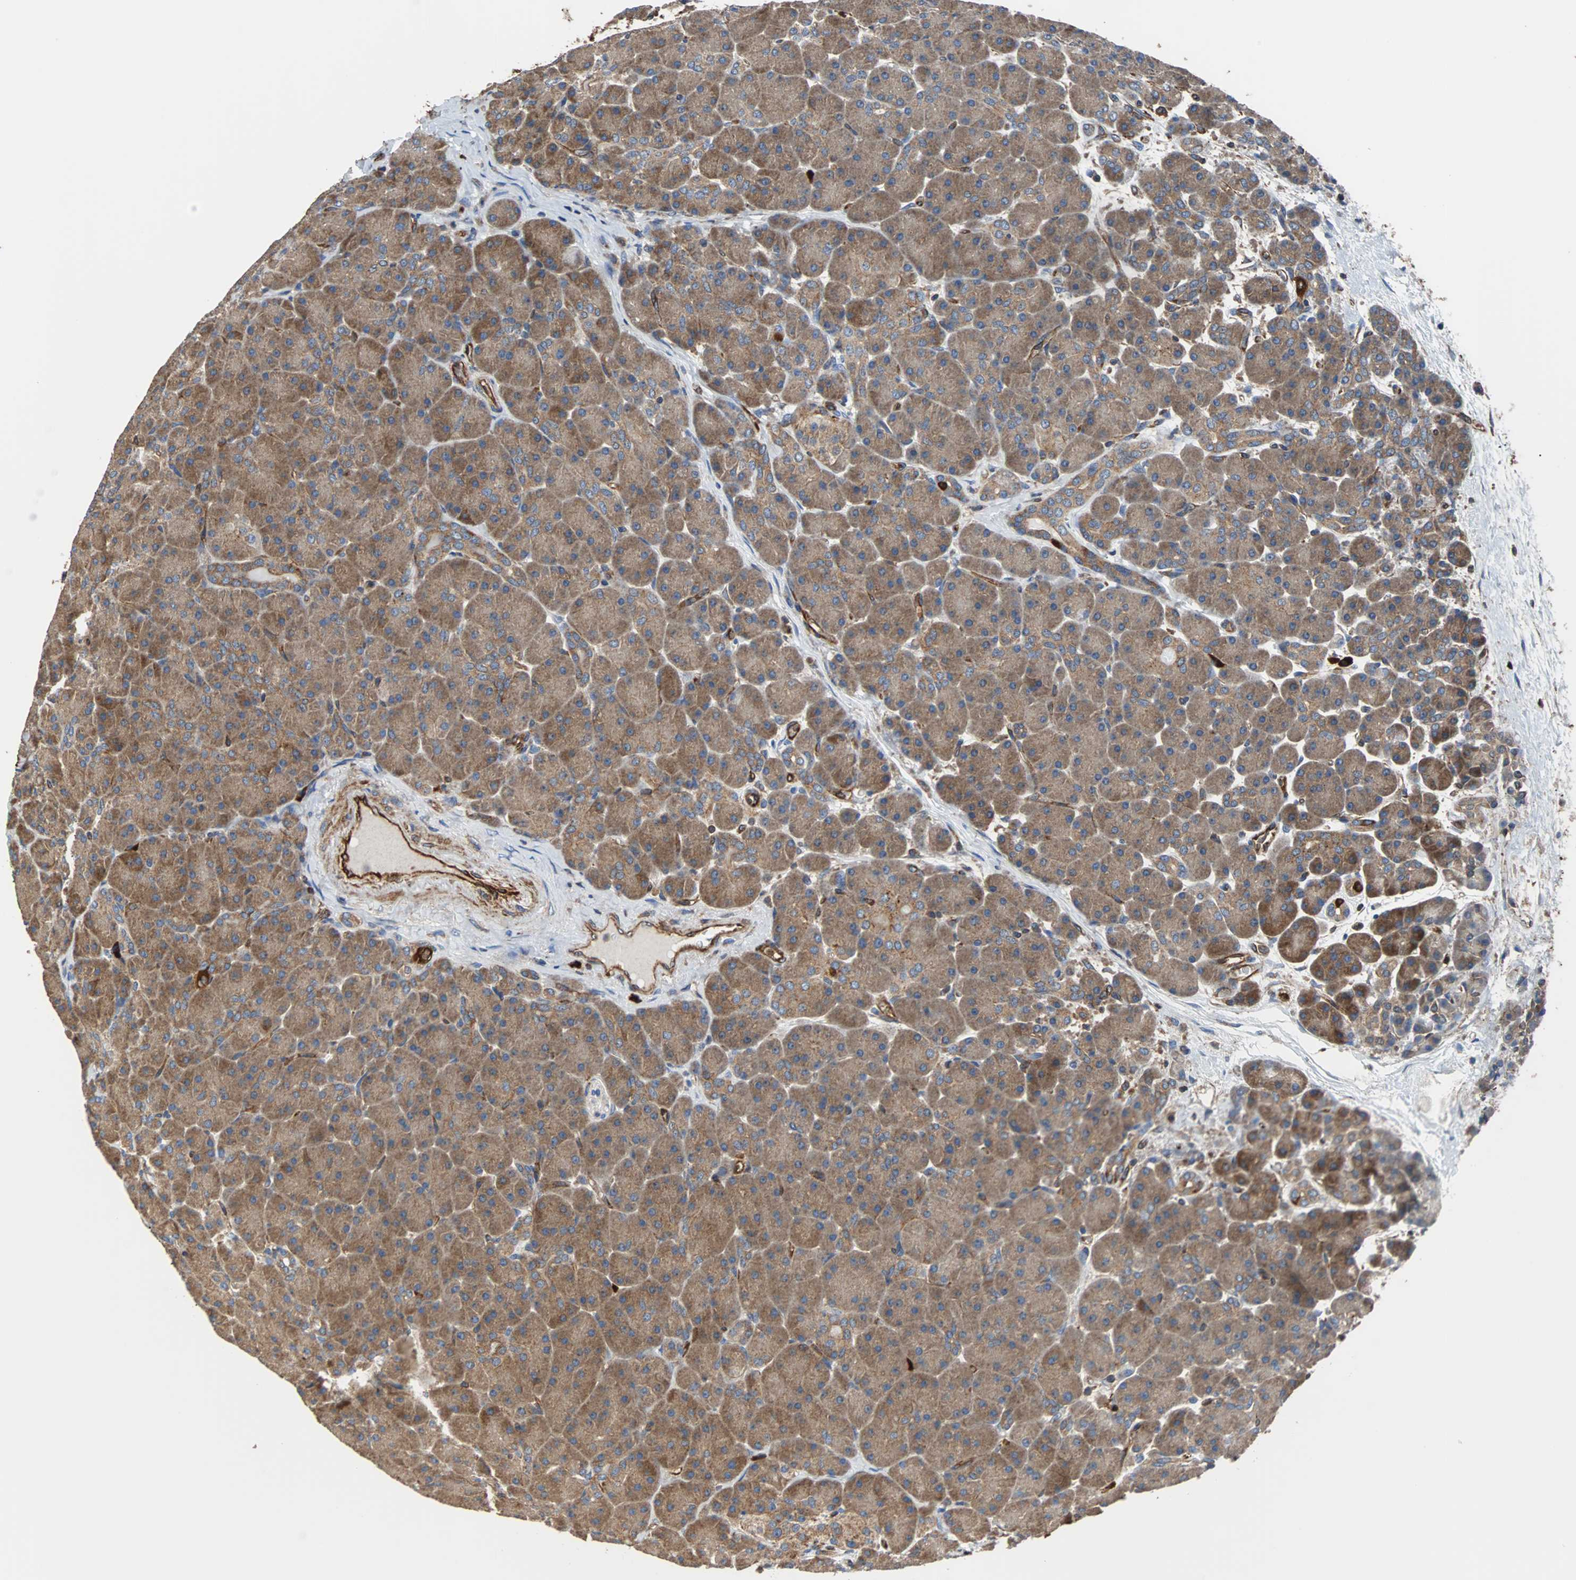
{"staining": {"intensity": "moderate", "quantity": ">75%", "location": "cytoplasmic/membranous"}, "tissue": "pancreas", "cell_type": "Exocrine glandular cells", "image_type": "normal", "snomed": [{"axis": "morphology", "description": "Normal tissue, NOS"}, {"axis": "topography", "description": "Pancreas"}], "caption": "Immunohistochemistry (IHC) micrograph of unremarkable pancreas stained for a protein (brown), which demonstrates medium levels of moderate cytoplasmic/membranous positivity in about >75% of exocrine glandular cells.", "gene": "PLCG2", "patient": {"sex": "male", "age": 66}}